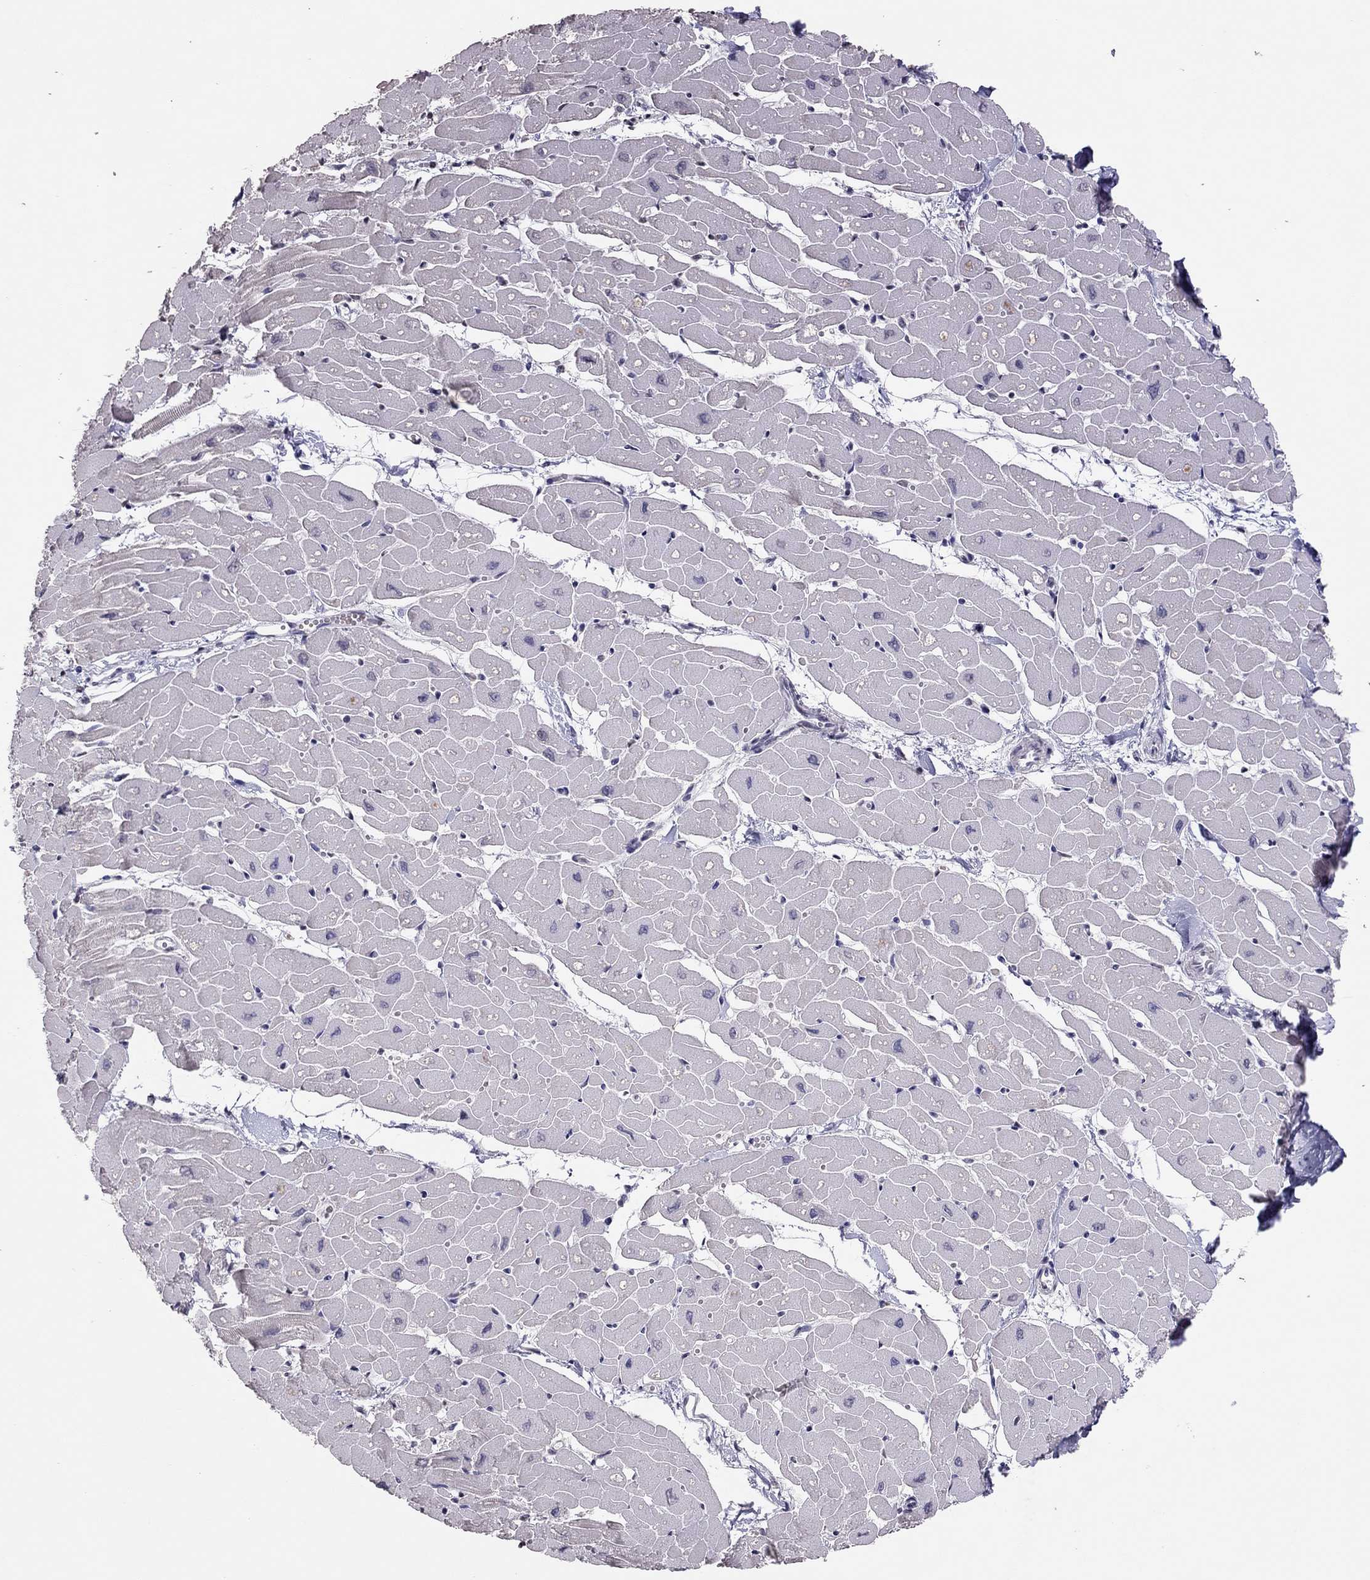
{"staining": {"intensity": "negative", "quantity": "none", "location": "none"}, "tissue": "heart muscle", "cell_type": "Cardiomyocytes", "image_type": "normal", "snomed": [{"axis": "morphology", "description": "Normal tissue, NOS"}, {"axis": "topography", "description": "Heart"}], "caption": "The immunohistochemistry image has no significant positivity in cardiomyocytes of heart muscle. Nuclei are stained in blue.", "gene": "TSHB", "patient": {"sex": "male", "age": 57}}